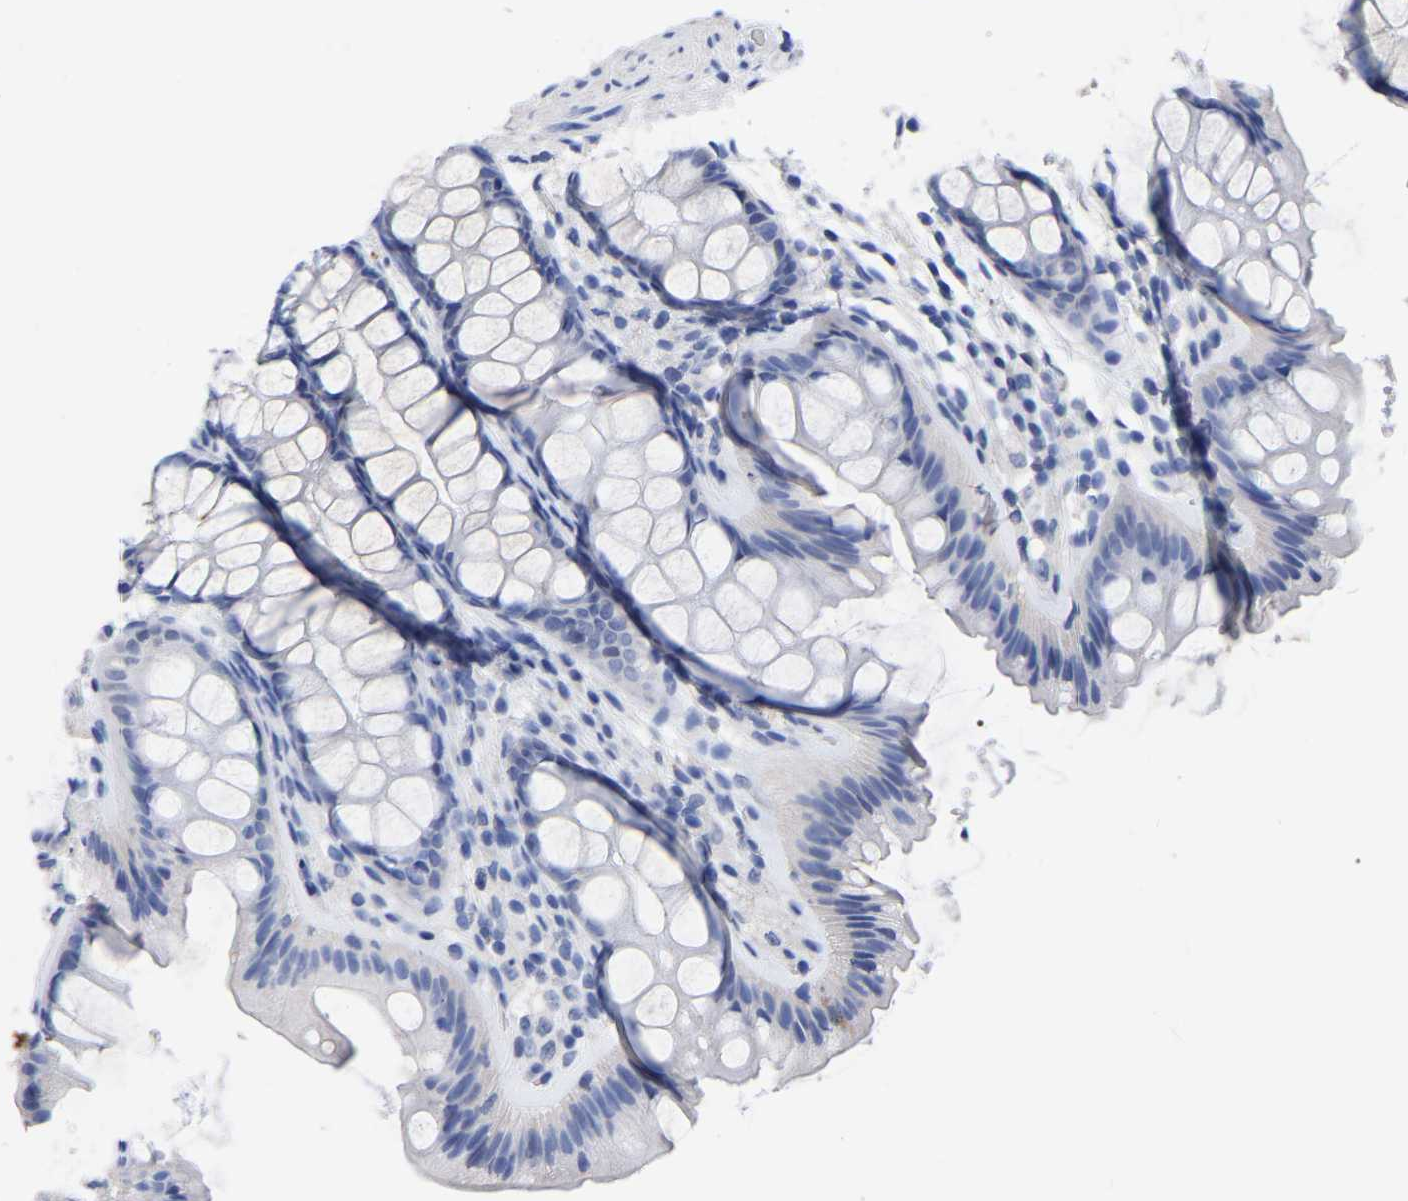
{"staining": {"intensity": "negative", "quantity": "none", "location": "none"}, "tissue": "colon", "cell_type": "Endothelial cells", "image_type": "normal", "snomed": [{"axis": "morphology", "description": "Normal tissue, NOS"}, {"axis": "topography", "description": "Colon"}], "caption": "DAB (3,3'-diaminobenzidine) immunohistochemical staining of normal human colon displays no significant expression in endothelial cells.", "gene": "ANXA13", "patient": {"sex": "female", "age": 56}}